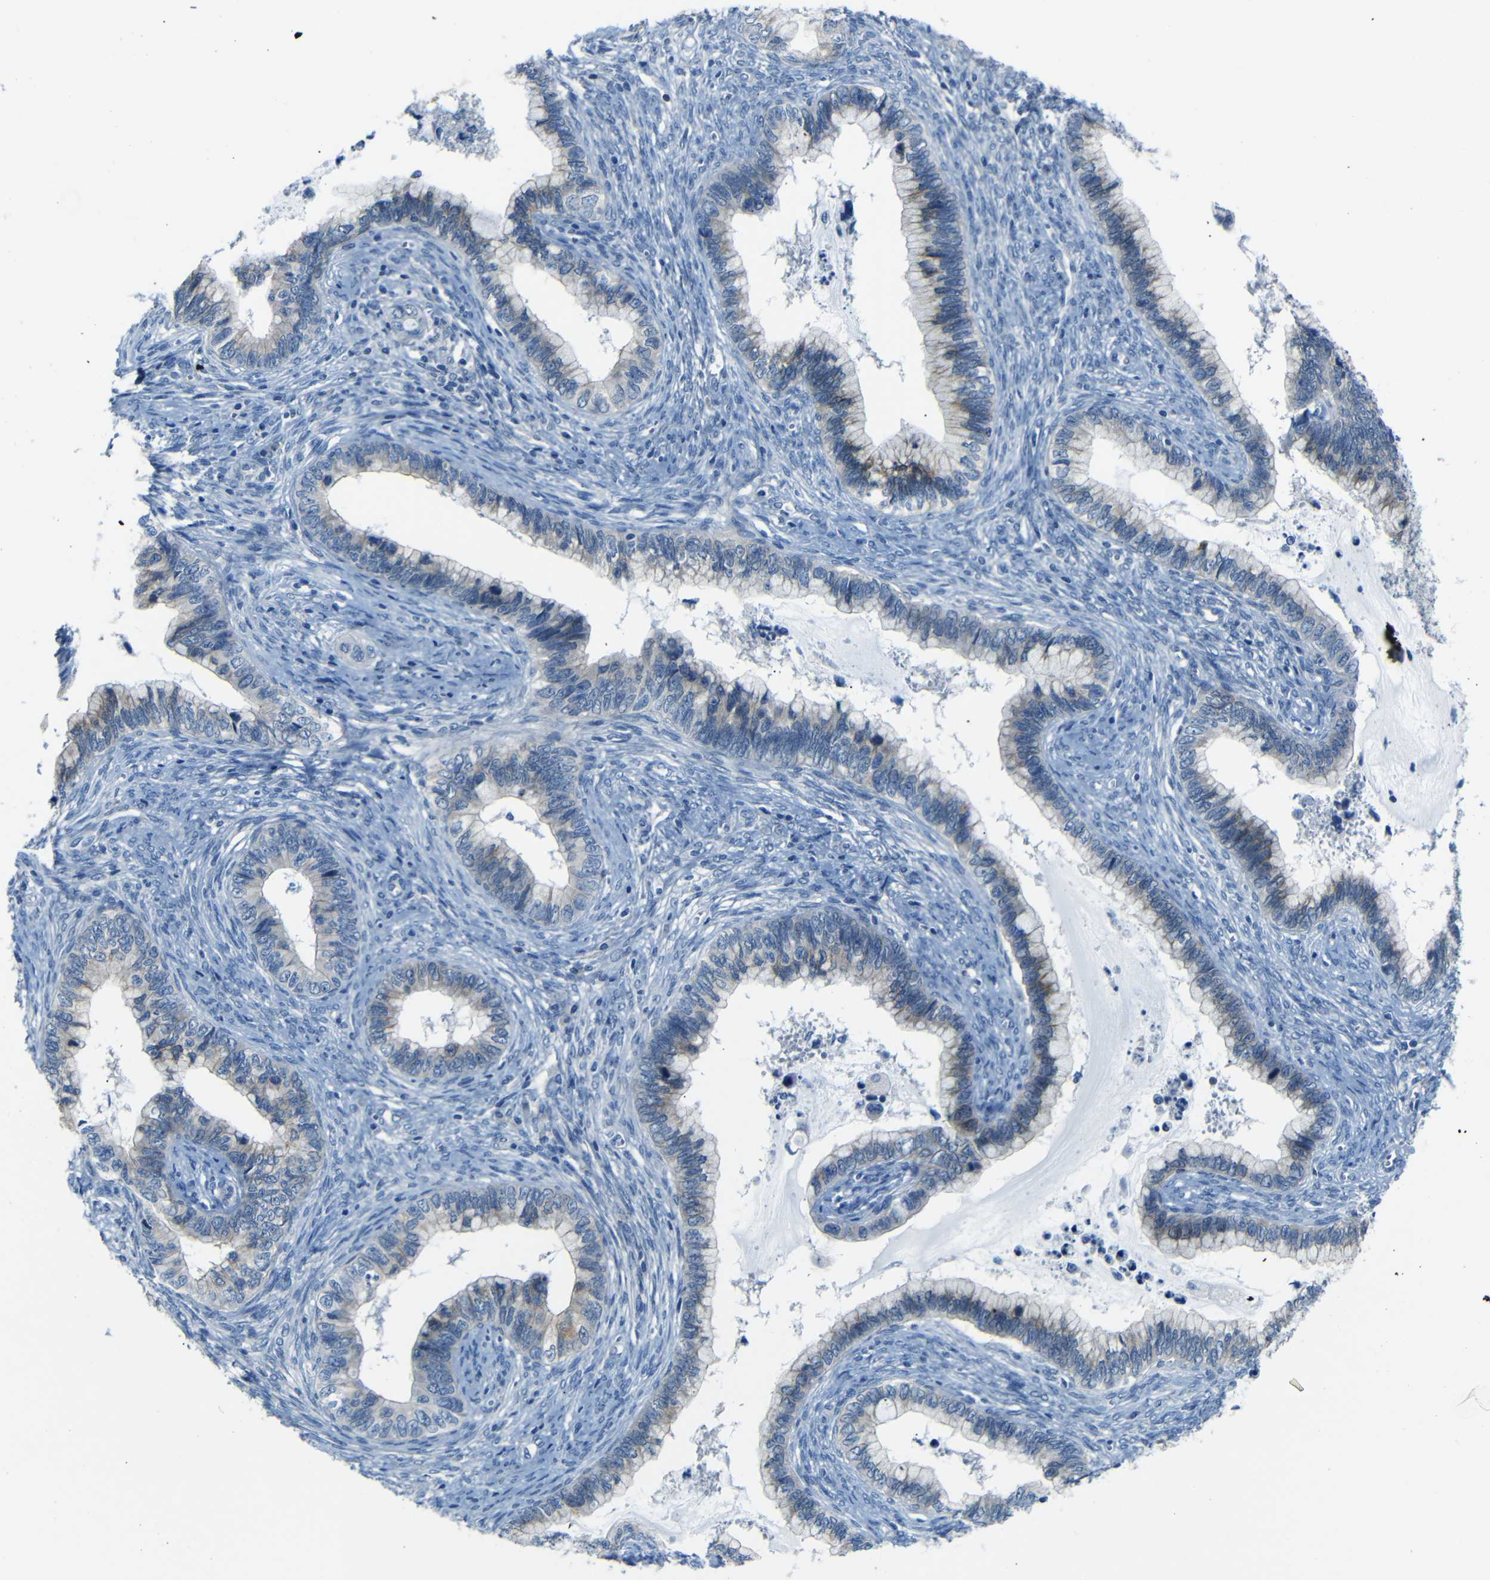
{"staining": {"intensity": "weak", "quantity": "<25%", "location": "cytoplasmic/membranous"}, "tissue": "cervical cancer", "cell_type": "Tumor cells", "image_type": "cancer", "snomed": [{"axis": "morphology", "description": "Adenocarcinoma, NOS"}, {"axis": "topography", "description": "Cervix"}], "caption": "Tumor cells are negative for brown protein staining in cervical adenocarcinoma.", "gene": "ANK3", "patient": {"sex": "female", "age": 44}}